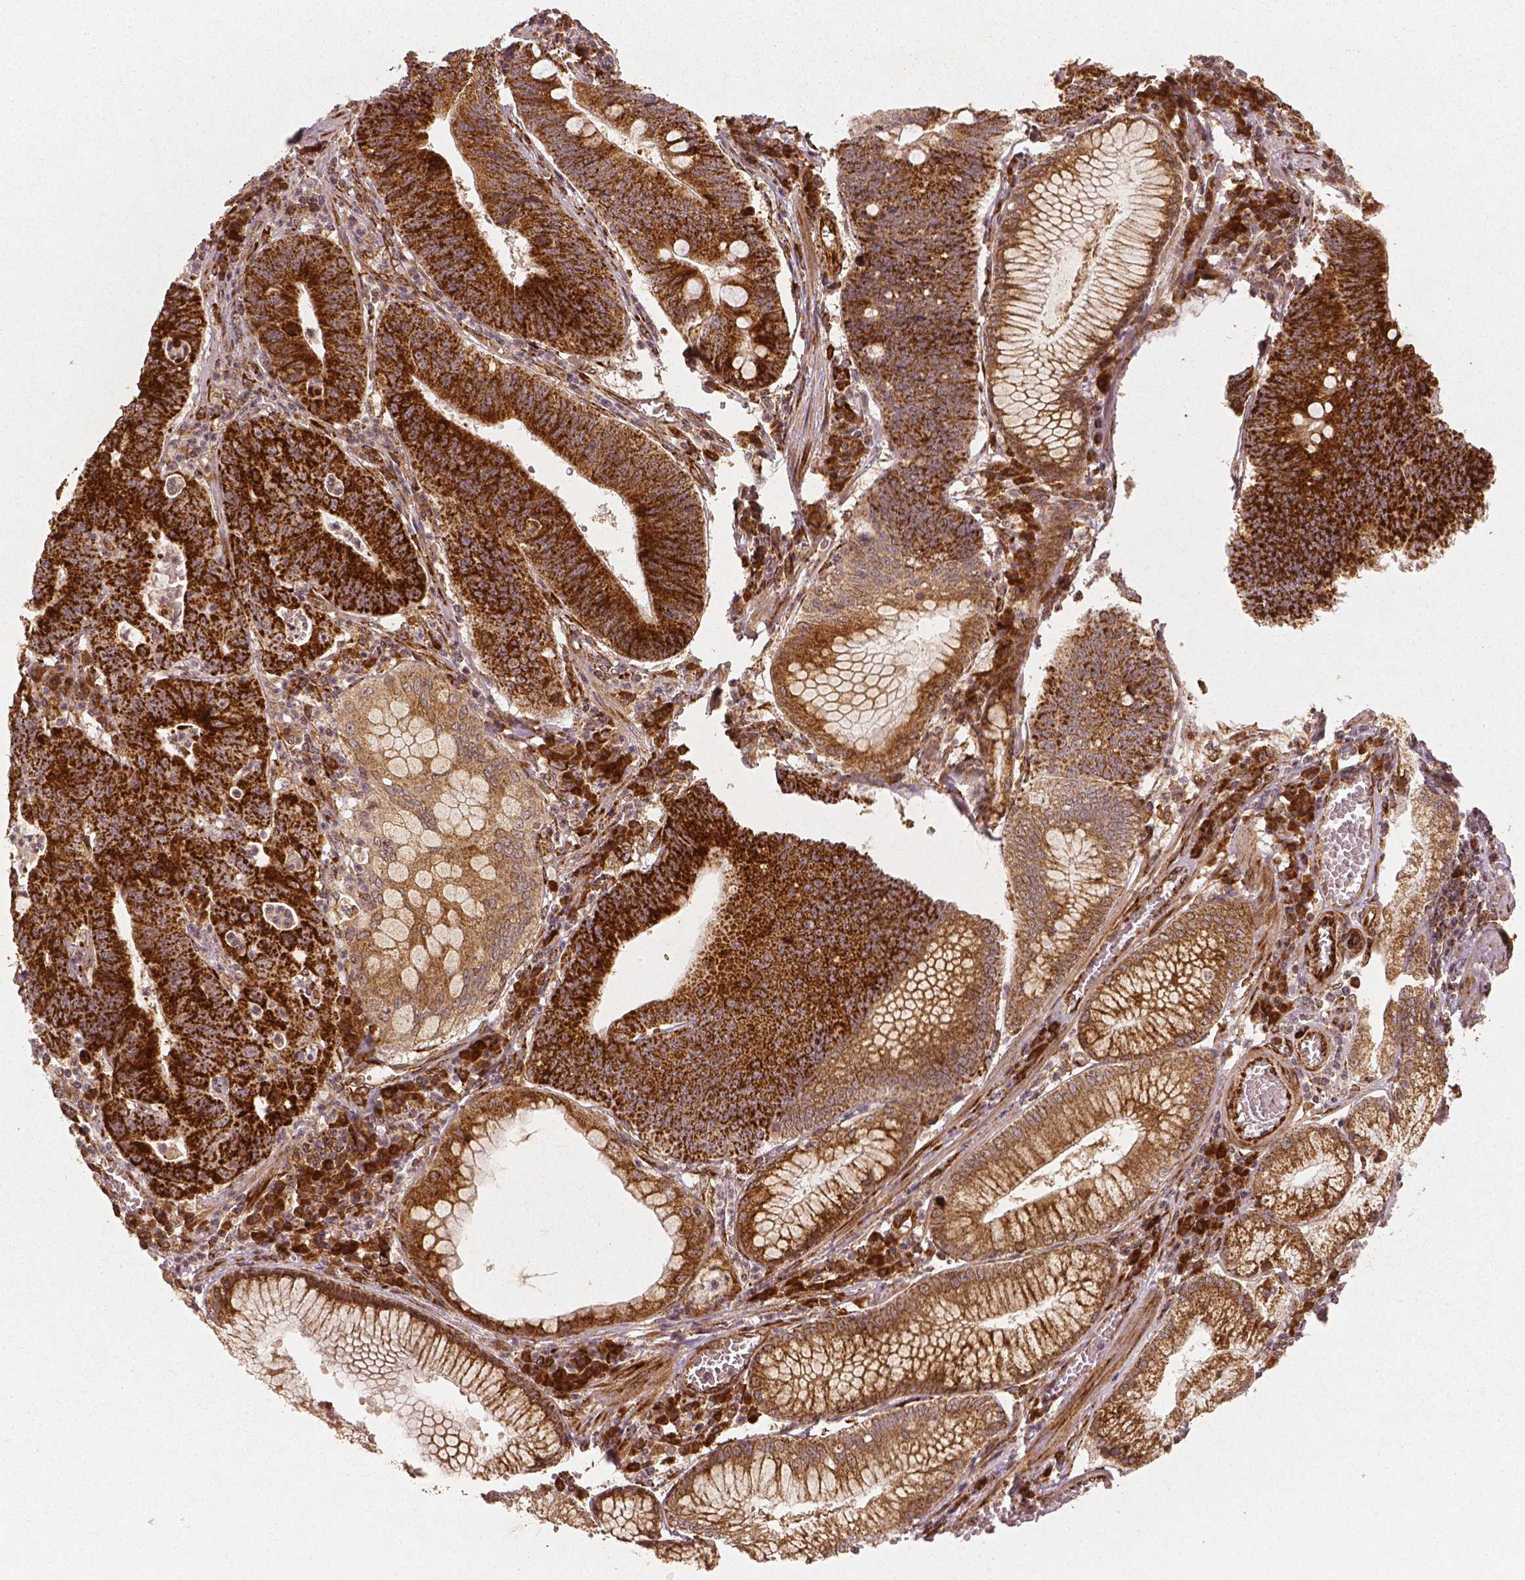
{"staining": {"intensity": "strong", "quantity": ">75%", "location": "cytoplasmic/membranous"}, "tissue": "stomach cancer", "cell_type": "Tumor cells", "image_type": "cancer", "snomed": [{"axis": "morphology", "description": "Adenocarcinoma, NOS"}, {"axis": "topography", "description": "Stomach"}], "caption": "This micrograph shows adenocarcinoma (stomach) stained with immunohistochemistry to label a protein in brown. The cytoplasmic/membranous of tumor cells show strong positivity for the protein. Nuclei are counter-stained blue.", "gene": "PGAM5", "patient": {"sex": "male", "age": 59}}